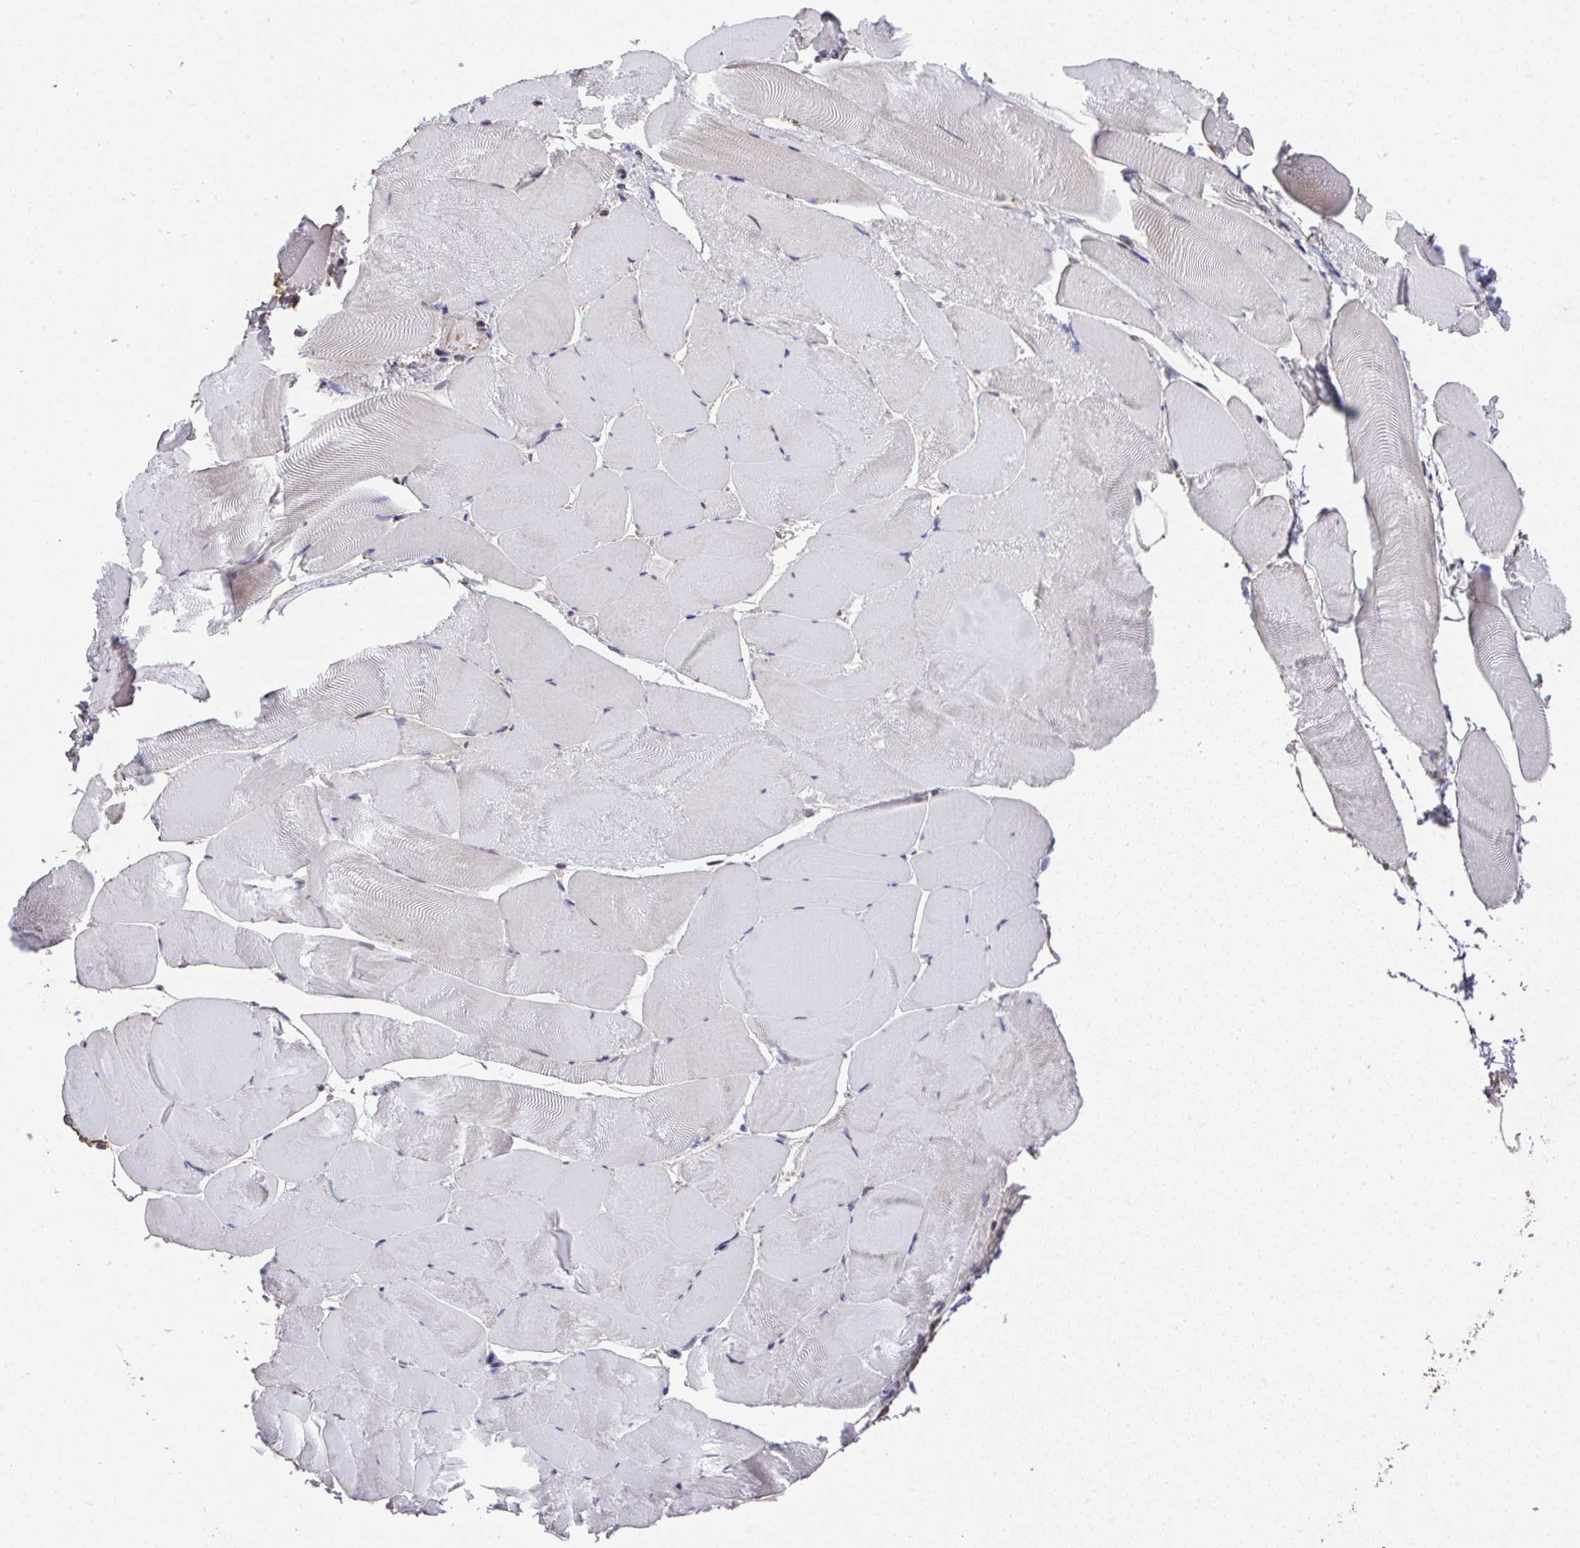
{"staining": {"intensity": "negative", "quantity": "none", "location": "none"}, "tissue": "skeletal muscle", "cell_type": "Myocytes", "image_type": "normal", "snomed": [{"axis": "morphology", "description": "Normal tissue, NOS"}, {"axis": "topography", "description": "Skeletal muscle"}], "caption": "Immunohistochemistry (IHC) of benign skeletal muscle shows no expression in myocytes. The staining was performed using DAB (3,3'-diaminobenzidine) to visualize the protein expression in brown, while the nuclei were stained in blue with hematoxylin (Magnification: 20x).", "gene": "RUNDC3B", "patient": {"sex": "female", "age": 64}}